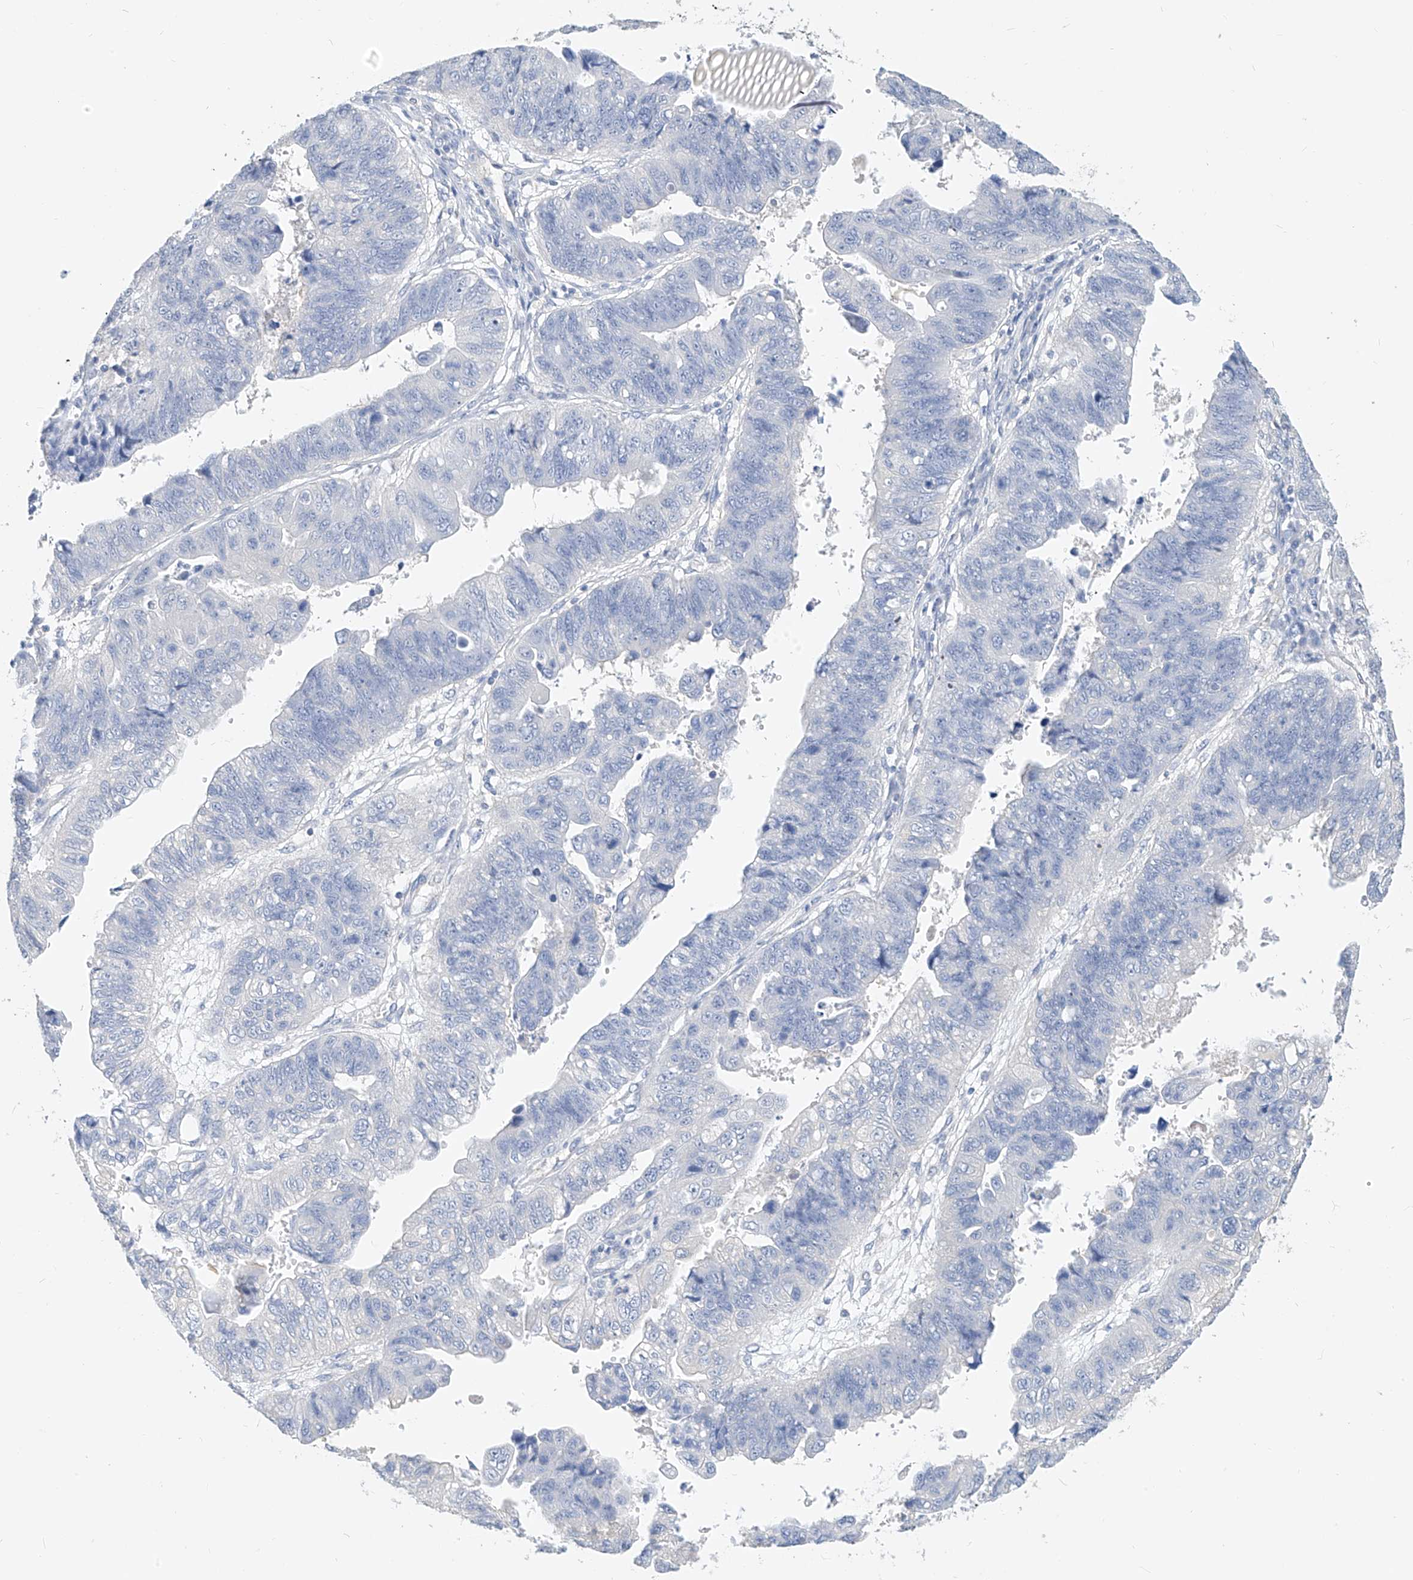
{"staining": {"intensity": "negative", "quantity": "none", "location": "none"}, "tissue": "stomach cancer", "cell_type": "Tumor cells", "image_type": "cancer", "snomed": [{"axis": "morphology", "description": "Adenocarcinoma, NOS"}, {"axis": "topography", "description": "Stomach"}], "caption": "An IHC histopathology image of stomach cancer is shown. There is no staining in tumor cells of stomach cancer.", "gene": "ZZEF1", "patient": {"sex": "male", "age": 59}}